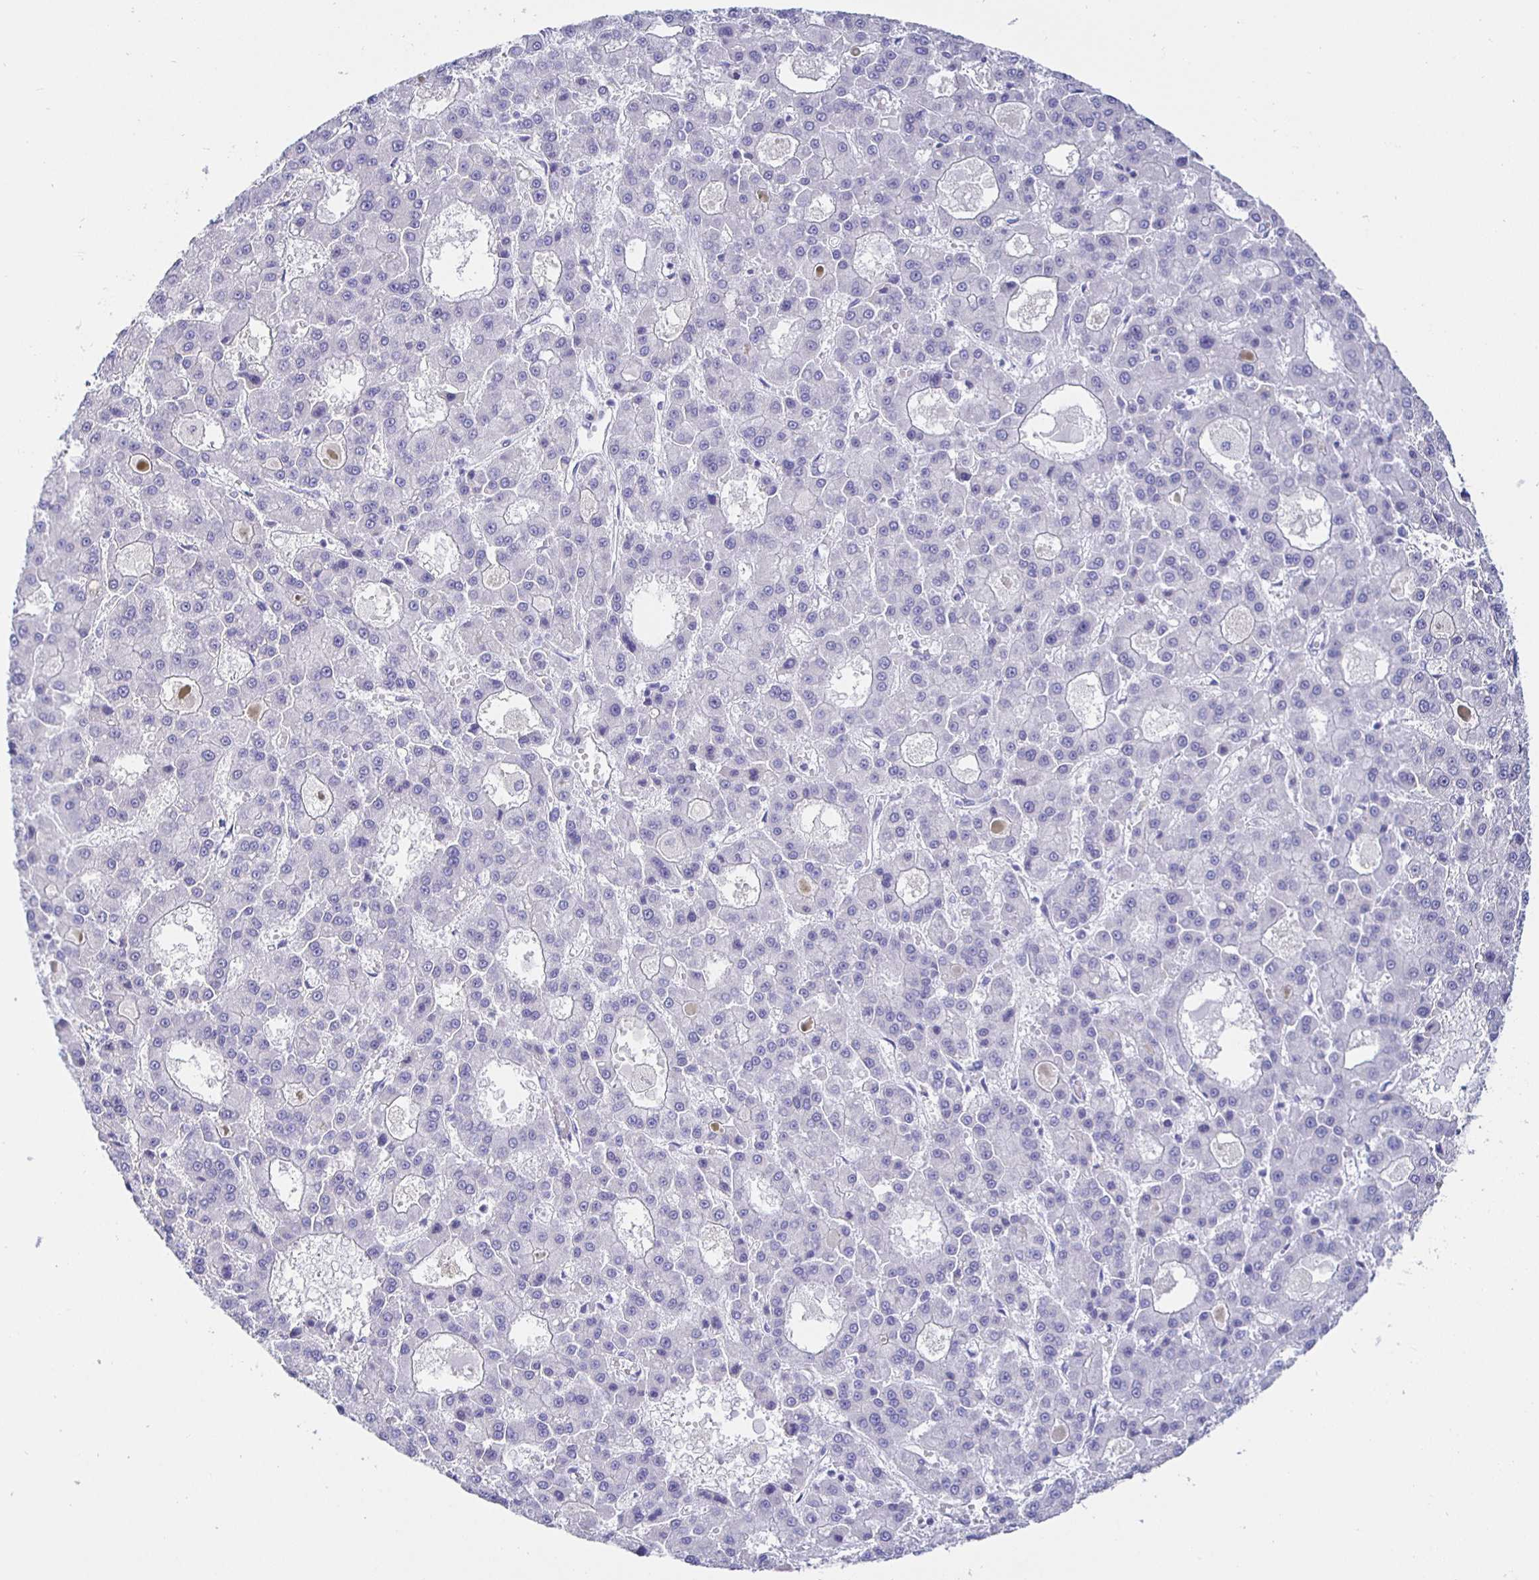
{"staining": {"intensity": "negative", "quantity": "none", "location": "none"}, "tissue": "liver cancer", "cell_type": "Tumor cells", "image_type": "cancer", "snomed": [{"axis": "morphology", "description": "Carcinoma, Hepatocellular, NOS"}, {"axis": "topography", "description": "Liver"}], "caption": "The IHC histopathology image has no significant staining in tumor cells of liver cancer (hepatocellular carcinoma) tissue. (DAB immunohistochemistry (IHC) visualized using brightfield microscopy, high magnification).", "gene": "HSPA4L", "patient": {"sex": "male", "age": 70}}